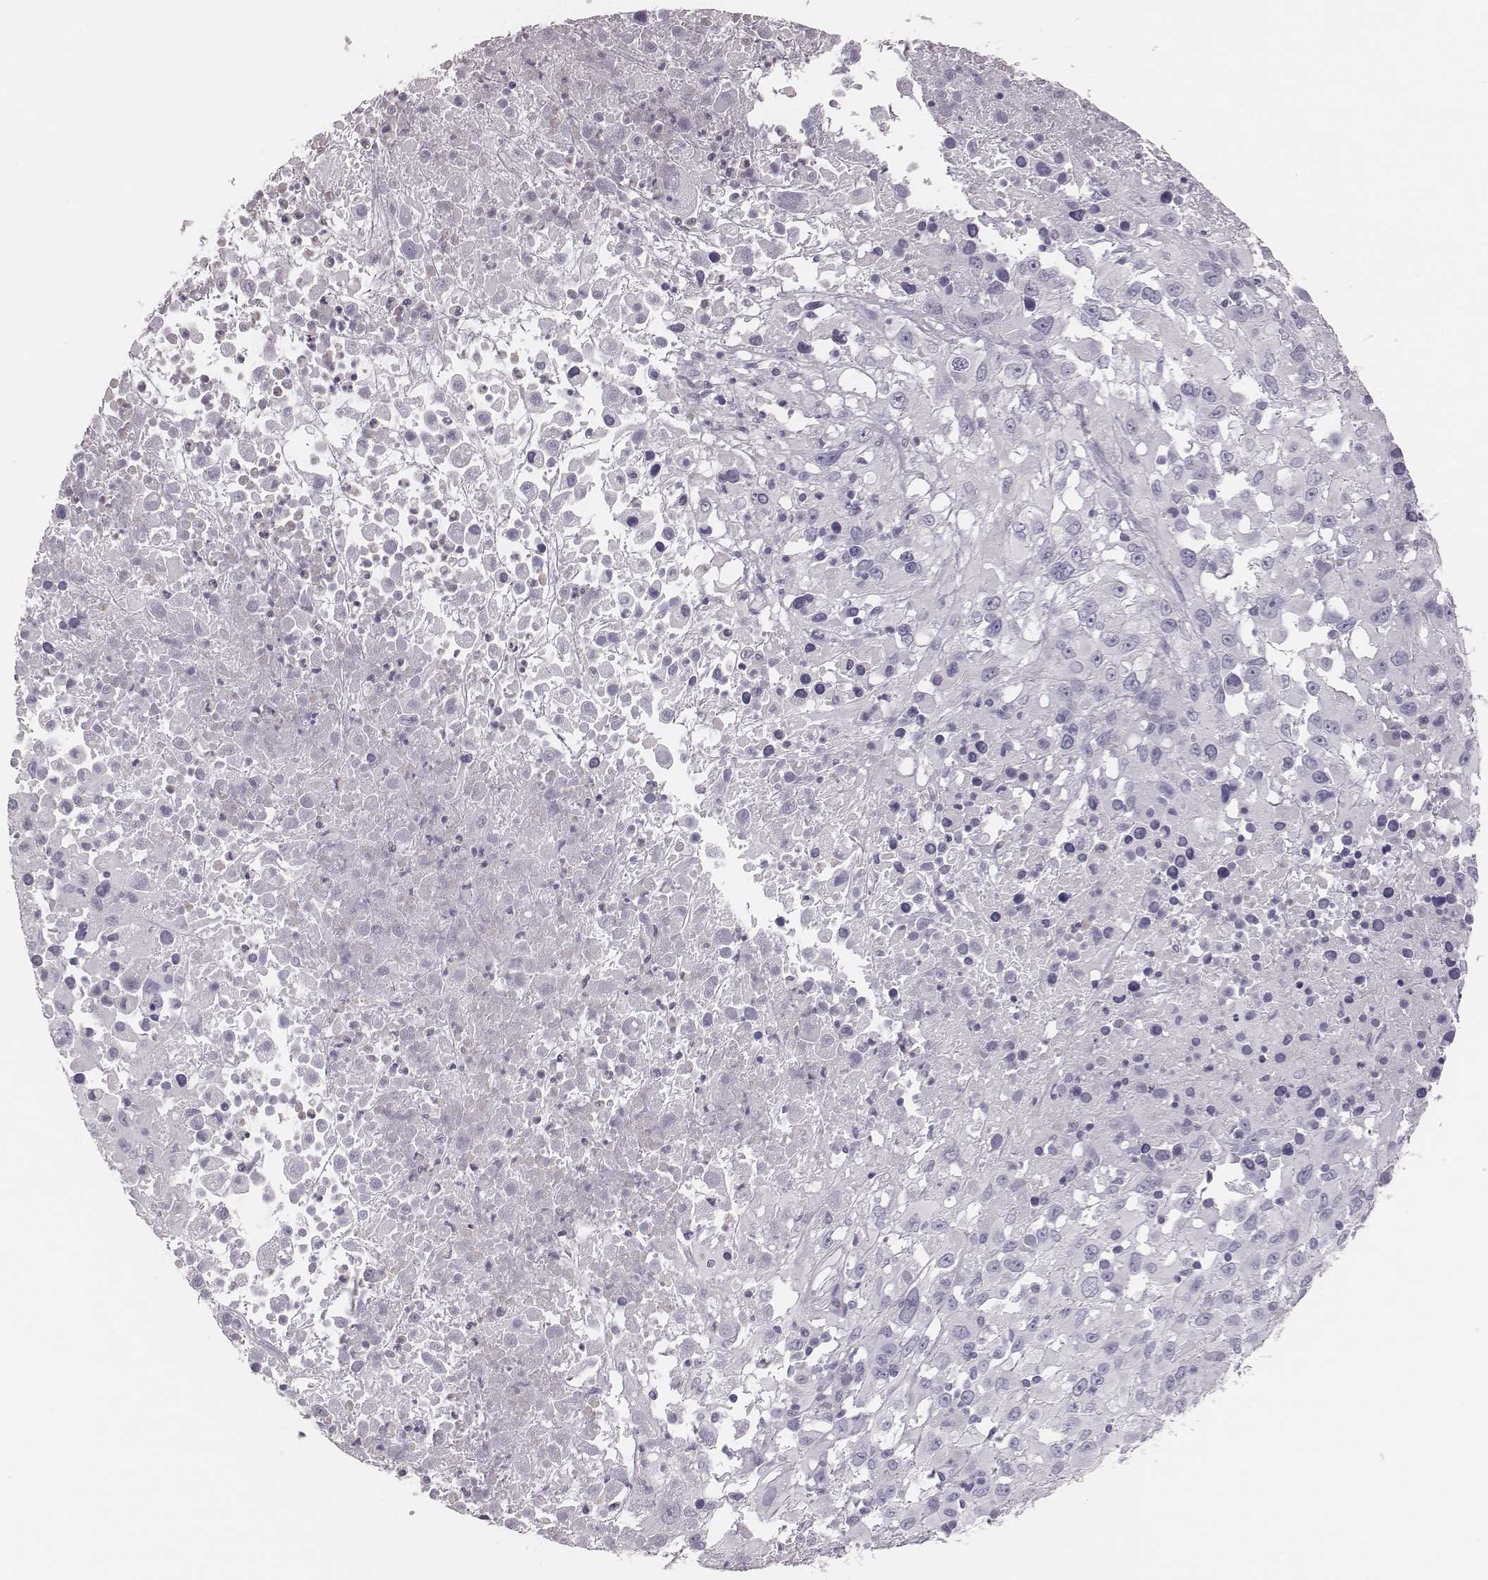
{"staining": {"intensity": "negative", "quantity": "none", "location": "none"}, "tissue": "melanoma", "cell_type": "Tumor cells", "image_type": "cancer", "snomed": [{"axis": "morphology", "description": "Malignant melanoma, Metastatic site"}, {"axis": "topography", "description": "Soft tissue"}], "caption": "Malignant melanoma (metastatic site) was stained to show a protein in brown. There is no significant staining in tumor cells. (DAB immunohistochemistry, high magnification).", "gene": "CSH1", "patient": {"sex": "male", "age": 50}}